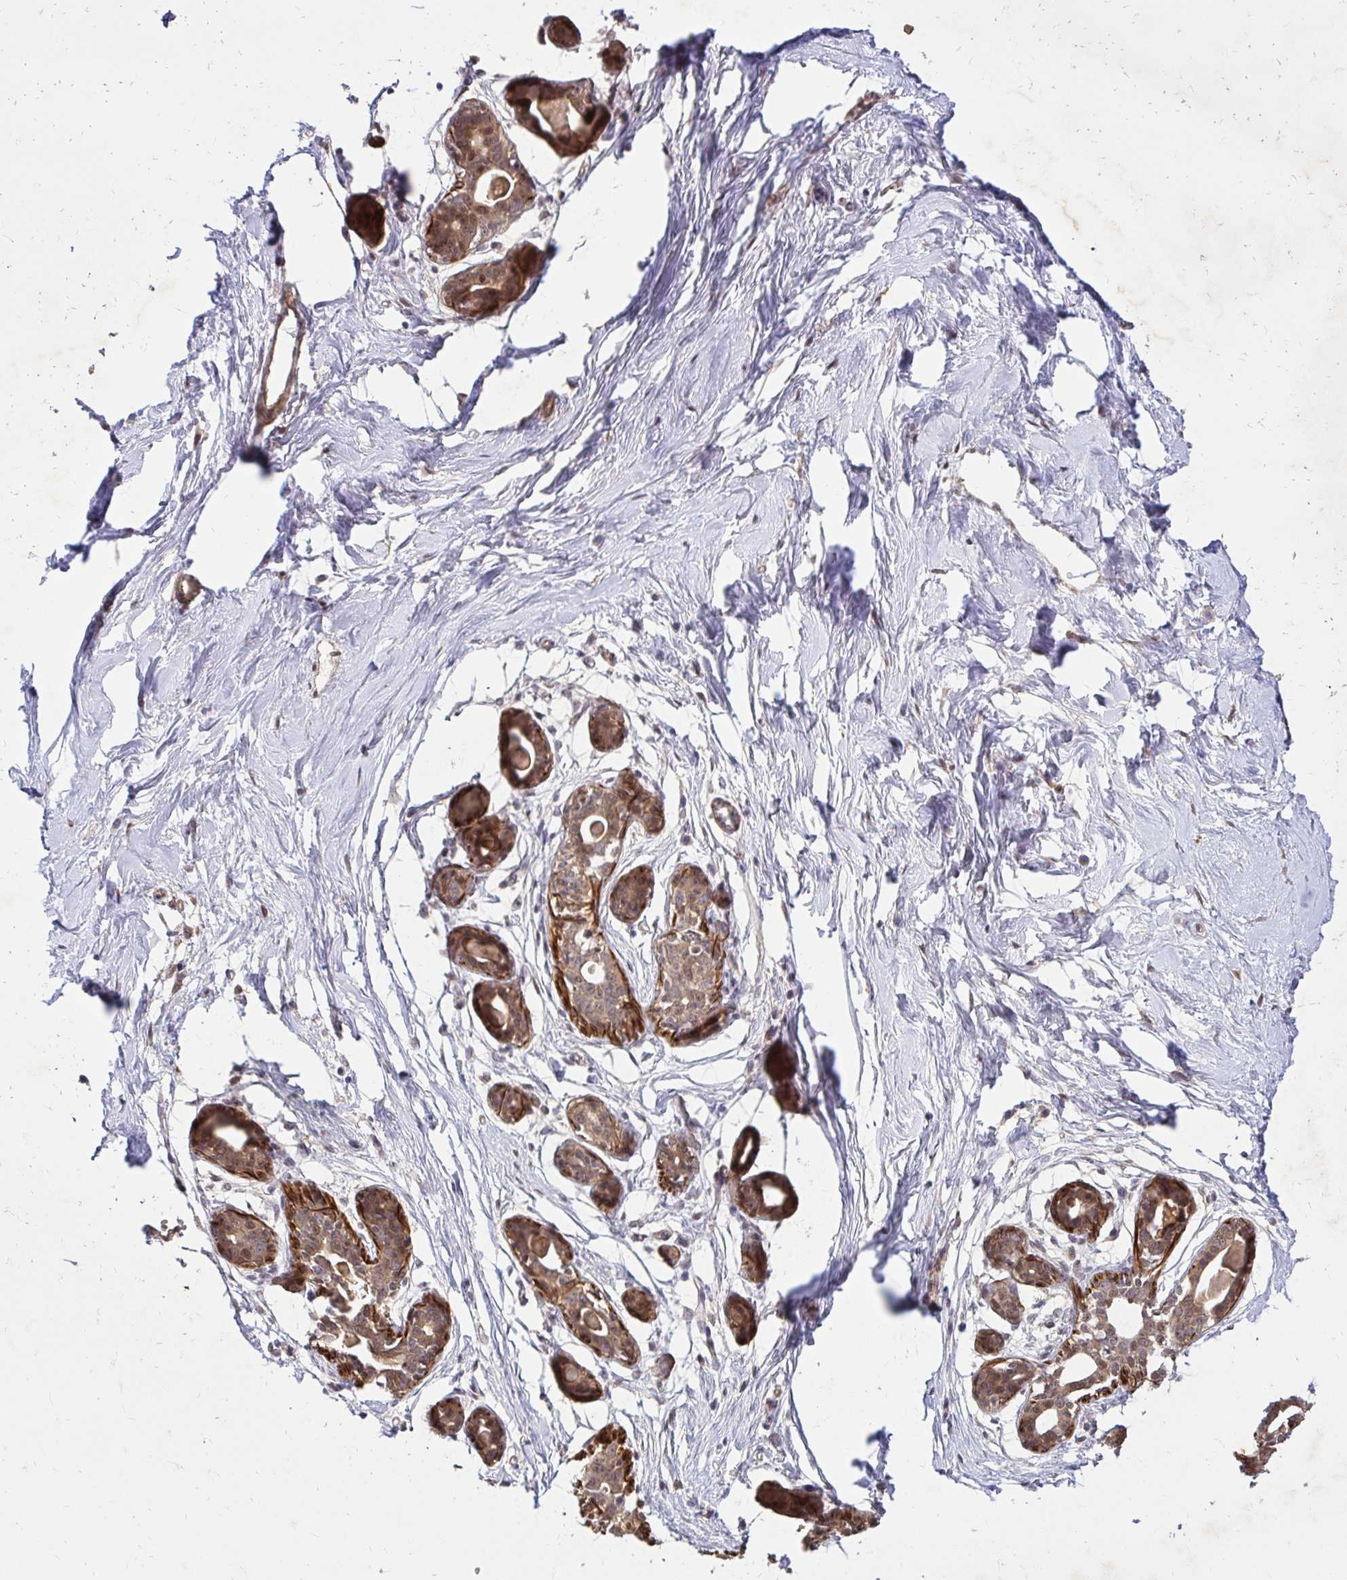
{"staining": {"intensity": "negative", "quantity": "none", "location": "none"}, "tissue": "breast", "cell_type": "Adipocytes", "image_type": "normal", "snomed": [{"axis": "morphology", "description": "Normal tissue, NOS"}, {"axis": "topography", "description": "Breast"}], "caption": "IHC micrograph of normal human breast stained for a protein (brown), which demonstrates no positivity in adipocytes.", "gene": "YAP1", "patient": {"sex": "female", "age": 45}}